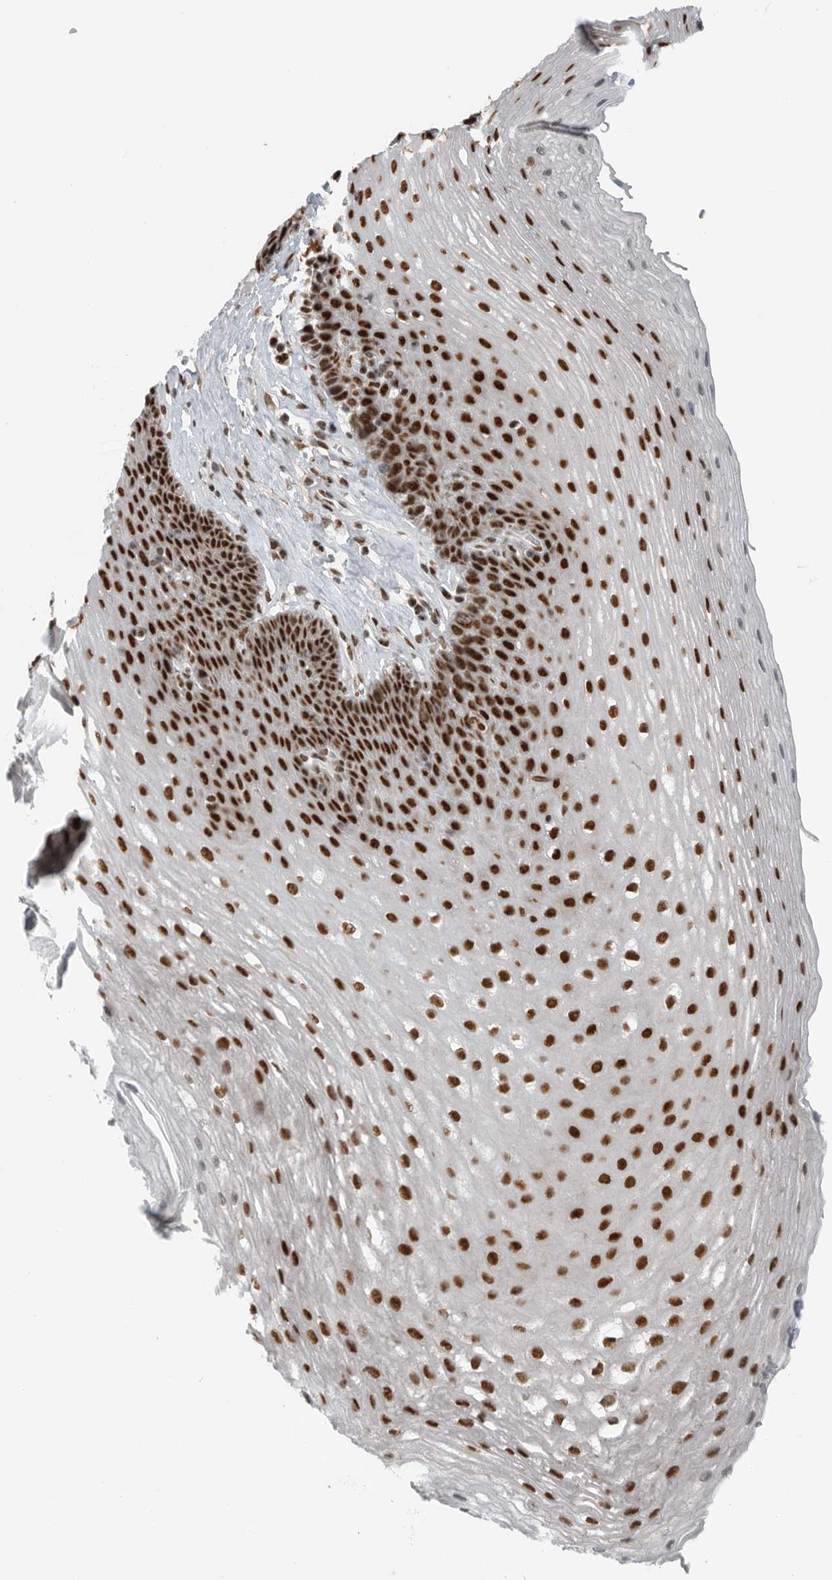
{"staining": {"intensity": "strong", "quantity": ">75%", "location": "nuclear"}, "tissue": "esophagus", "cell_type": "Squamous epithelial cells", "image_type": "normal", "snomed": [{"axis": "morphology", "description": "Normal tissue, NOS"}, {"axis": "topography", "description": "Esophagus"}], "caption": "IHC micrograph of benign human esophagus stained for a protein (brown), which exhibits high levels of strong nuclear staining in approximately >75% of squamous epithelial cells.", "gene": "BLZF1", "patient": {"sex": "female", "age": 66}}